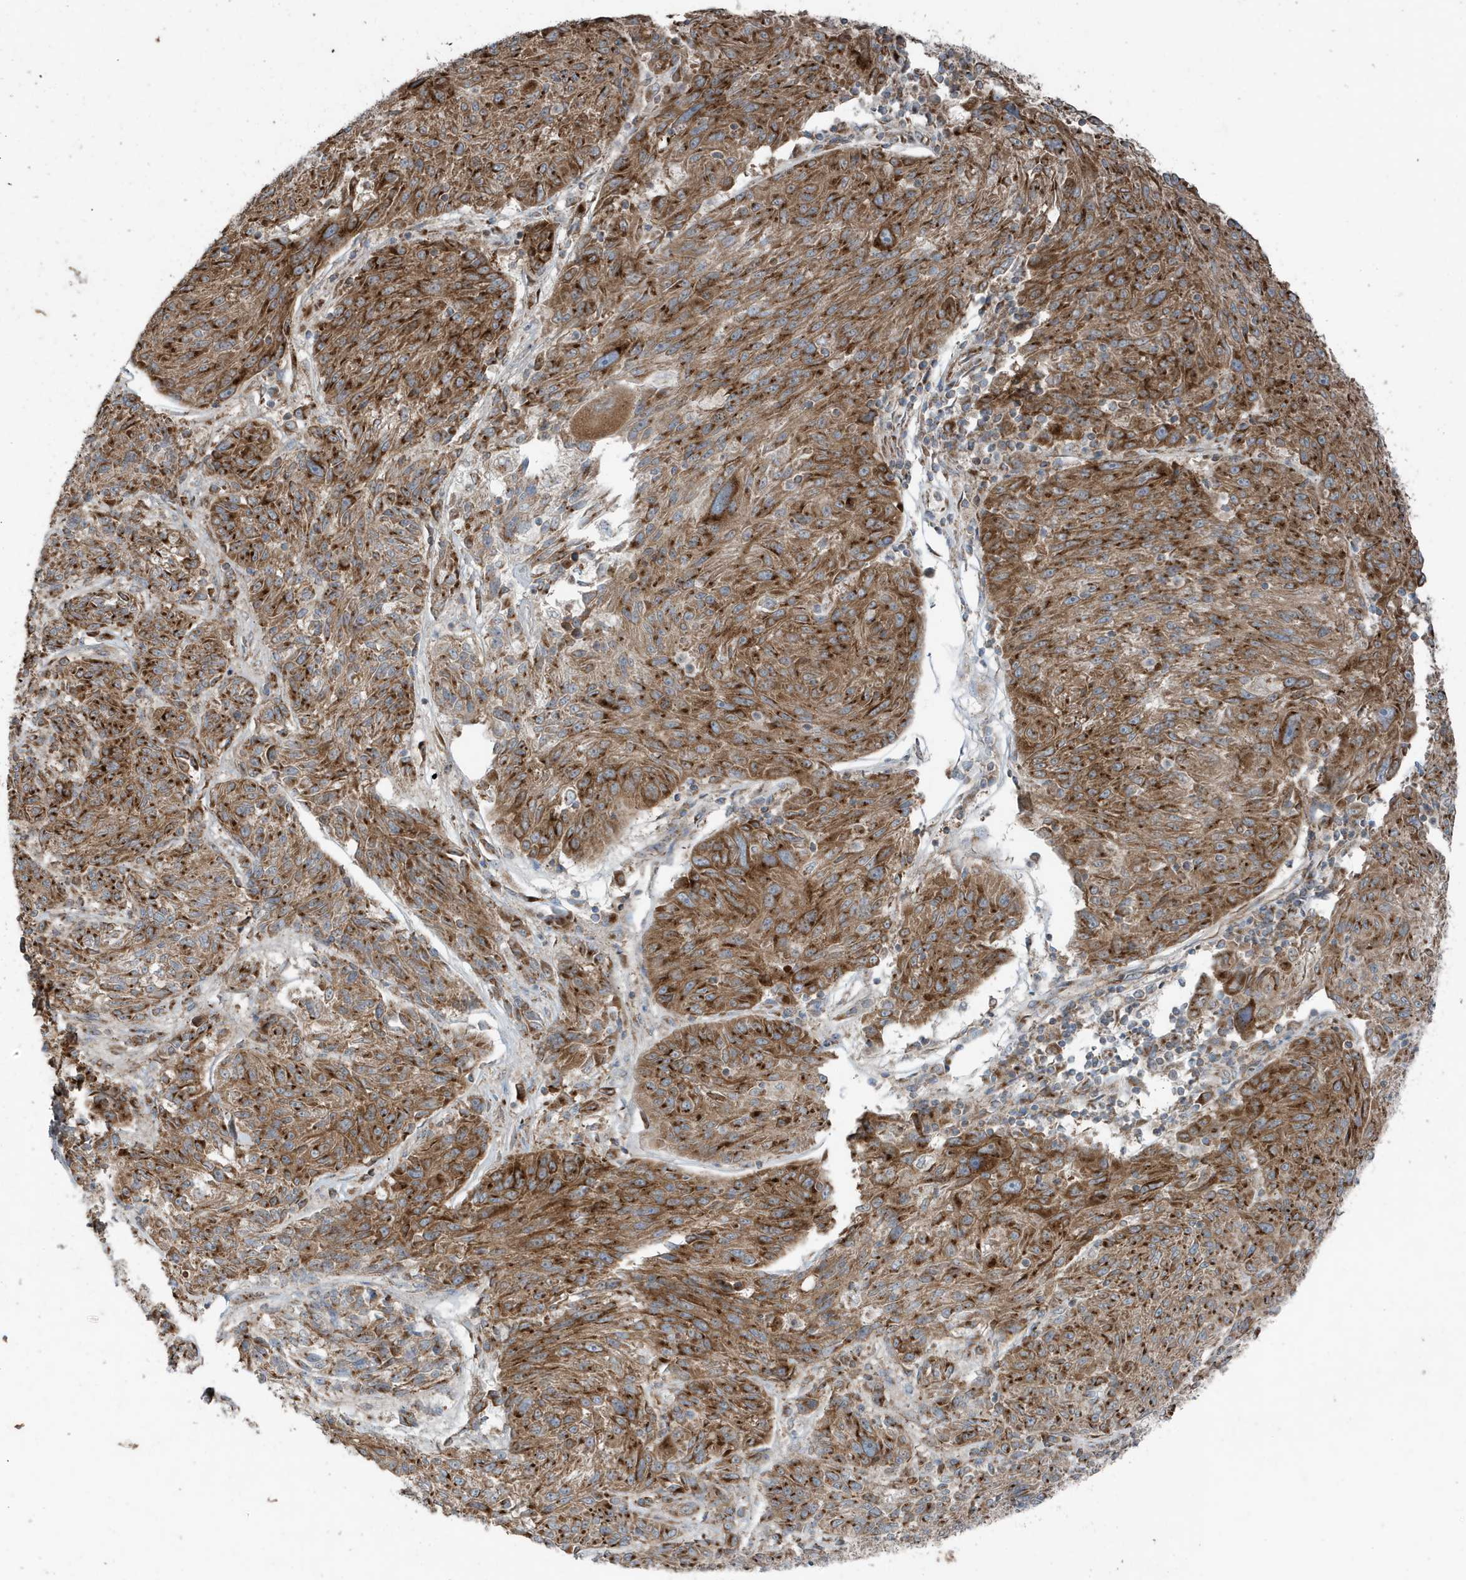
{"staining": {"intensity": "strong", "quantity": ">75%", "location": "cytoplasmic/membranous"}, "tissue": "melanoma", "cell_type": "Tumor cells", "image_type": "cancer", "snomed": [{"axis": "morphology", "description": "Malignant melanoma, NOS"}, {"axis": "topography", "description": "Skin"}], "caption": "Human malignant melanoma stained with a protein marker displays strong staining in tumor cells.", "gene": "GOLGA4", "patient": {"sex": "male", "age": 53}}